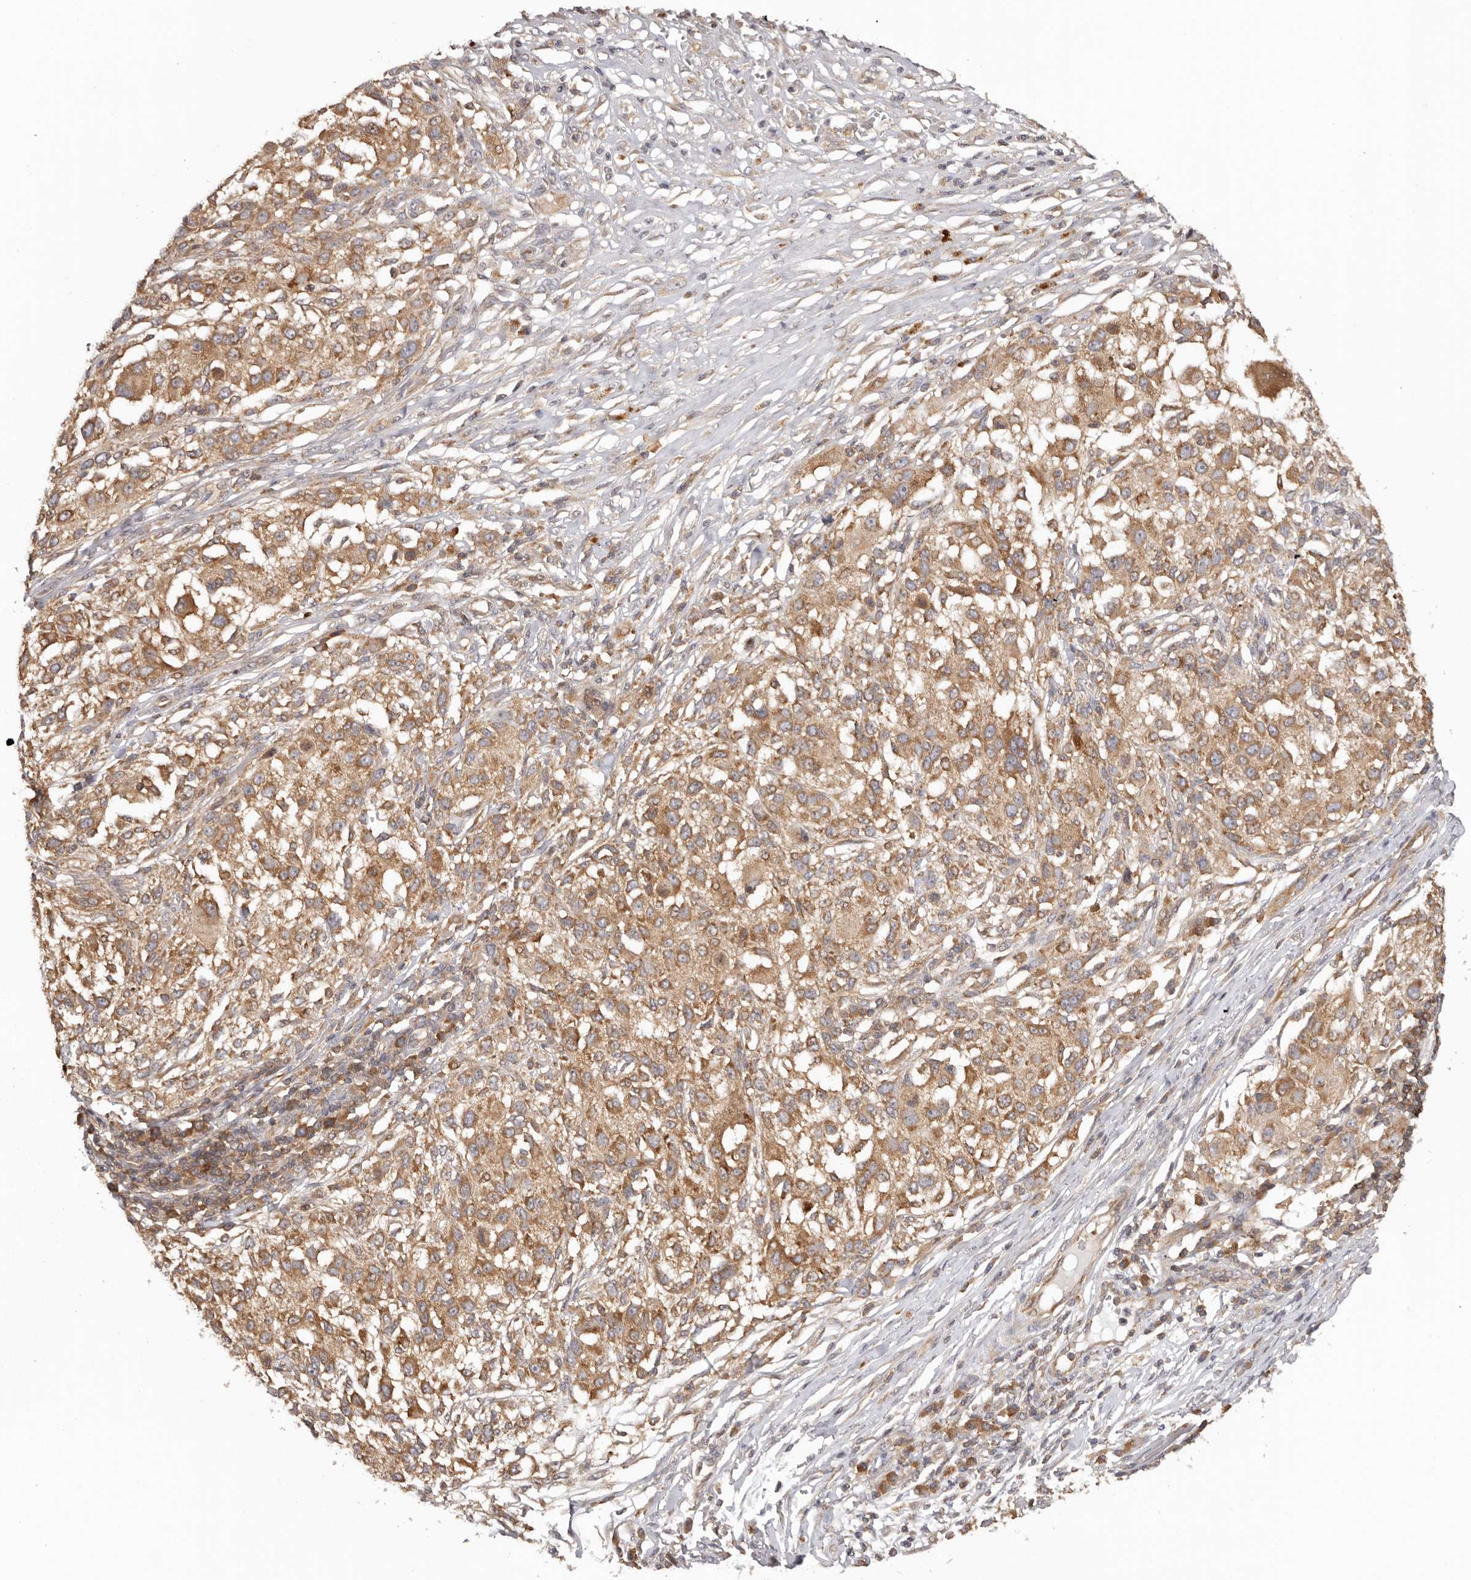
{"staining": {"intensity": "moderate", "quantity": ">75%", "location": "cytoplasmic/membranous"}, "tissue": "melanoma", "cell_type": "Tumor cells", "image_type": "cancer", "snomed": [{"axis": "morphology", "description": "Necrosis, NOS"}, {"axis": "morphology", "description": "Malignant melanoma, NOS"}, {"axis": "topography", "description": "Skin"}], "caption": "Malignant melanoma stained with a brown dye demonstrates moderate cytoplasmic/membranous positive staining in about >75% of tumor cells.", "gene": "EEF1E1", "patient": {"sex": "female", "age": 87}}